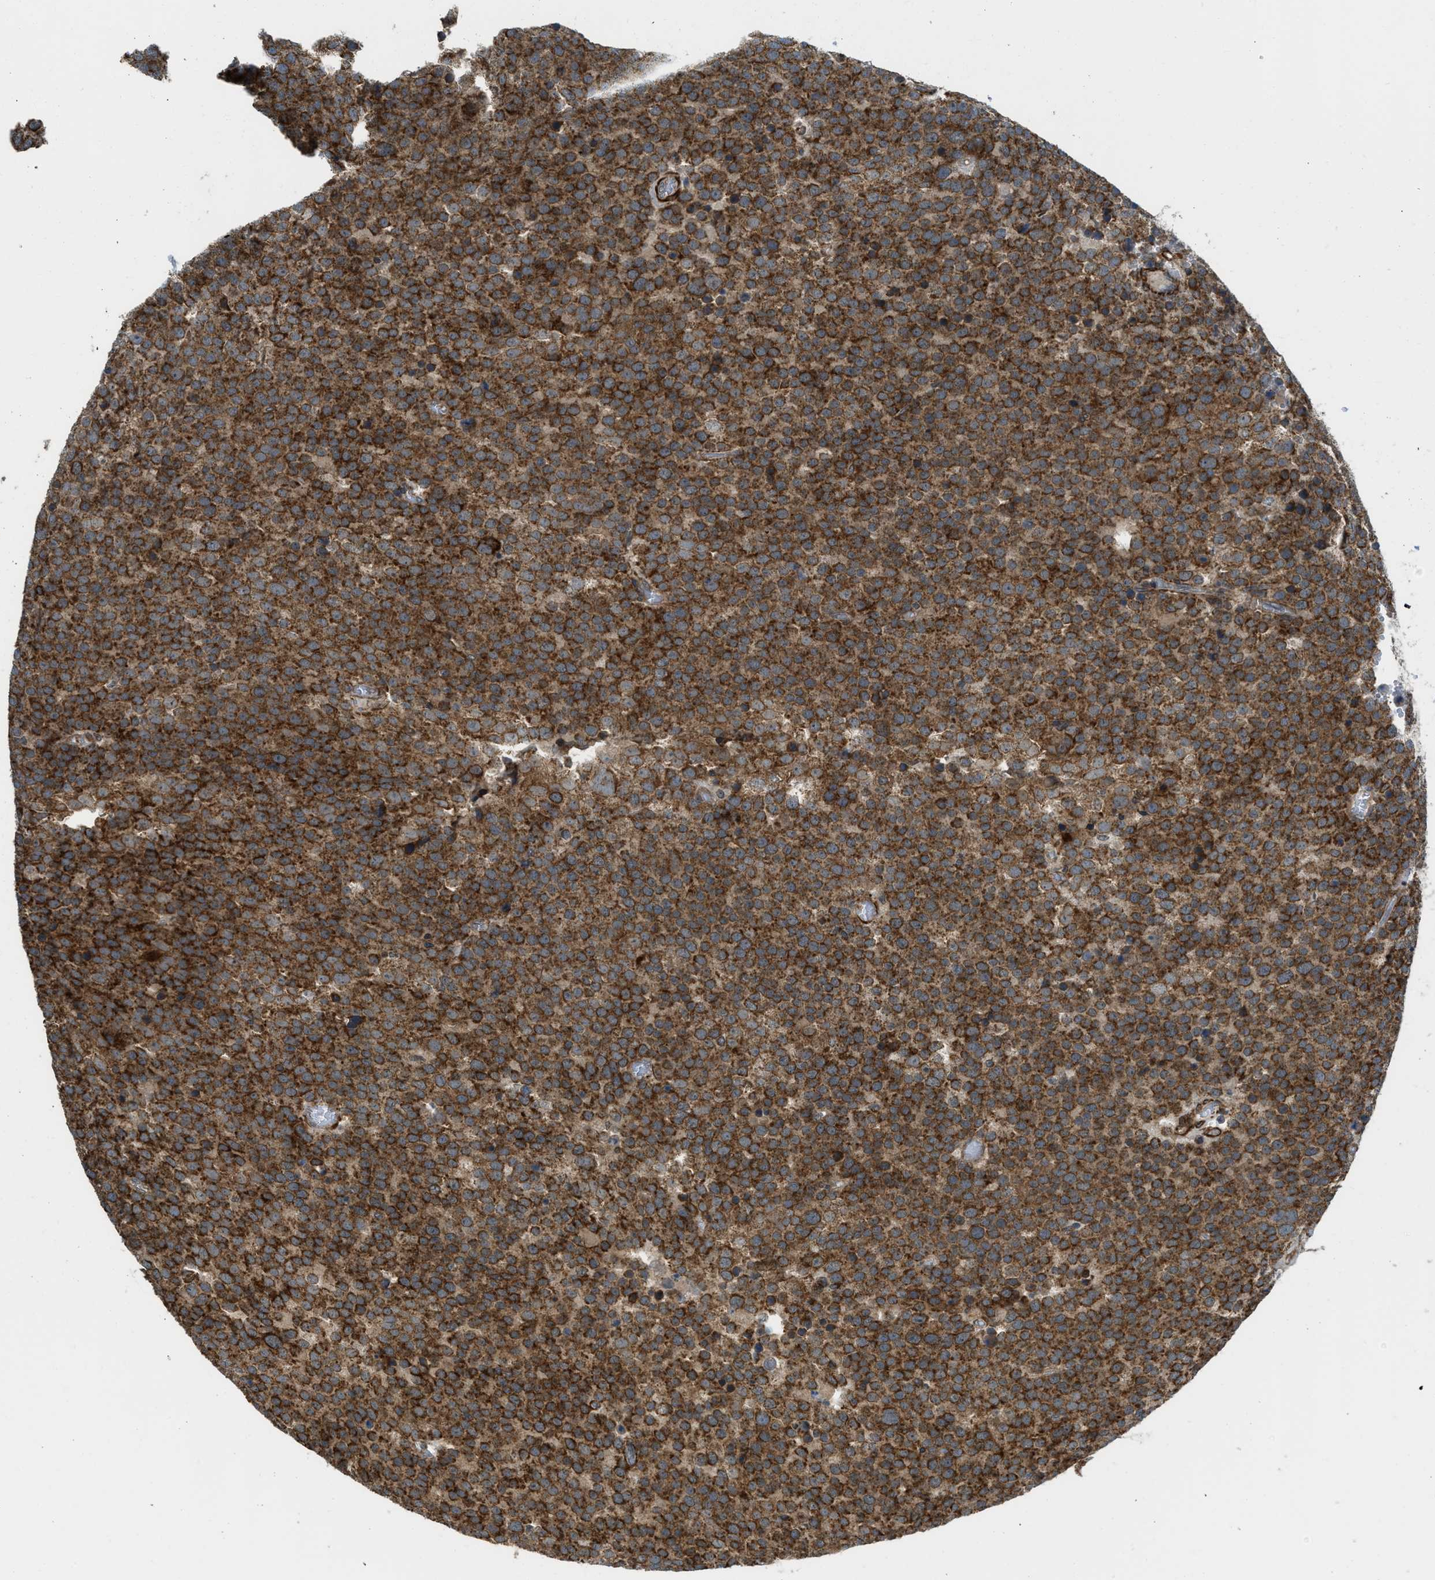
{"staining": {"intensity": "strong", "quantity": ">75%", "location": "cytoplasmic/membranous"}, "tissue": "testis cancer", "cell_type": "Tumor cells", "image_type": "cancer", "snomed": [{"axis": "morphology", "description": "Normal tissue, NOS"}, {"axis": "morphology", "description": "Seminoma, NOS"}, {"axis": "topography", "description": "Testis"}], "caption": "Testis cancer (seminoma) was stained to show a protein in brown. There is high levels of strong cytoplasmic/membranous staining in about >75% of tumor cells.", "gene": "SESN2", "patient": {"sex": "male", "age": 71}}